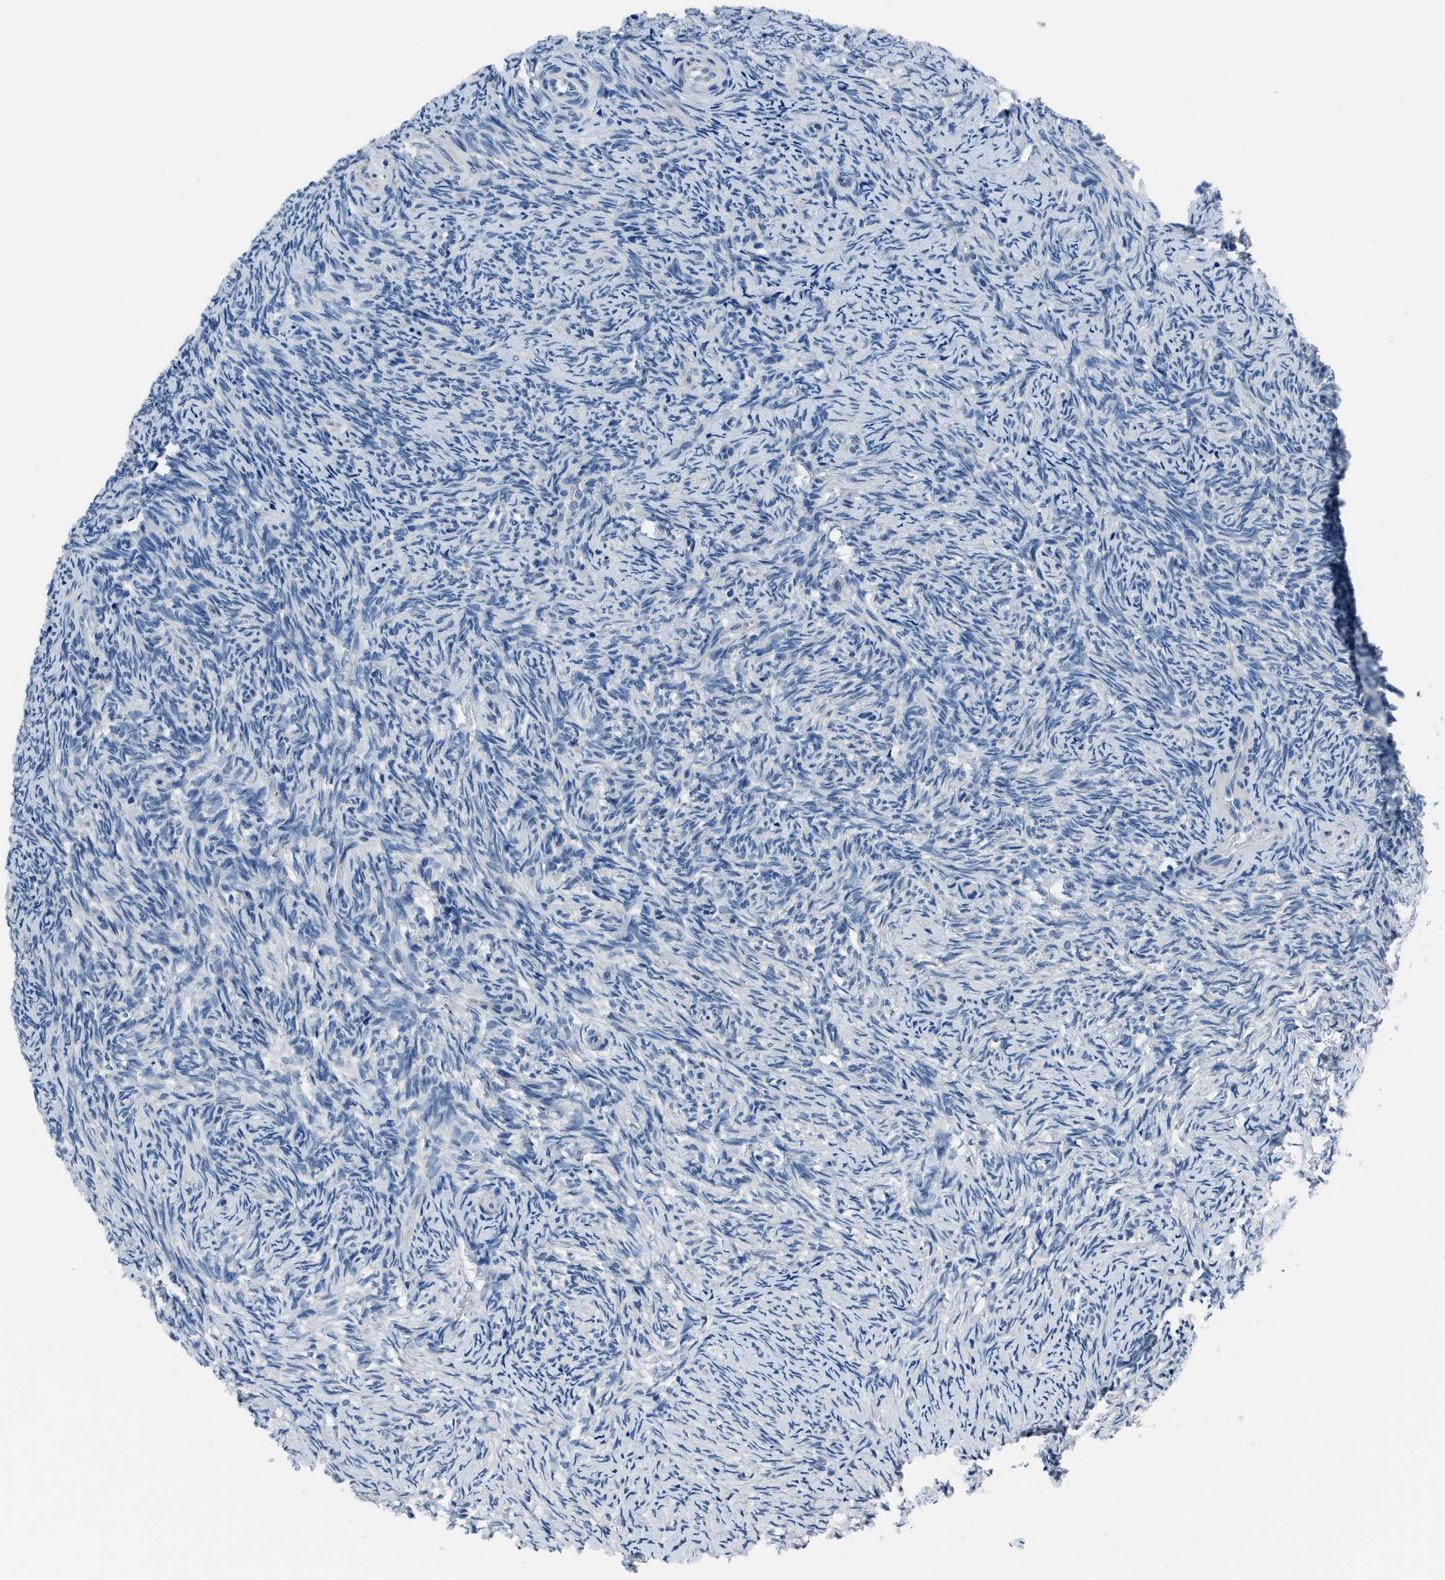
{"staining": {"intensity": "negative", "quantity": "none", "location": "none"}, "tissue": "ovary", "cell_type": "Follicle cells", "image_type": "normal", "snomed": [{"axis": "morphology", "description": "Normal tissue, NOS"}, {"axis": "topography", "description": "Ovary"}], "caption": "Ovary stained for a protein using IHC reveals no staining follicle cells.", "gene": "GJA3", "patient": {"sex": "female", "age": 41}}